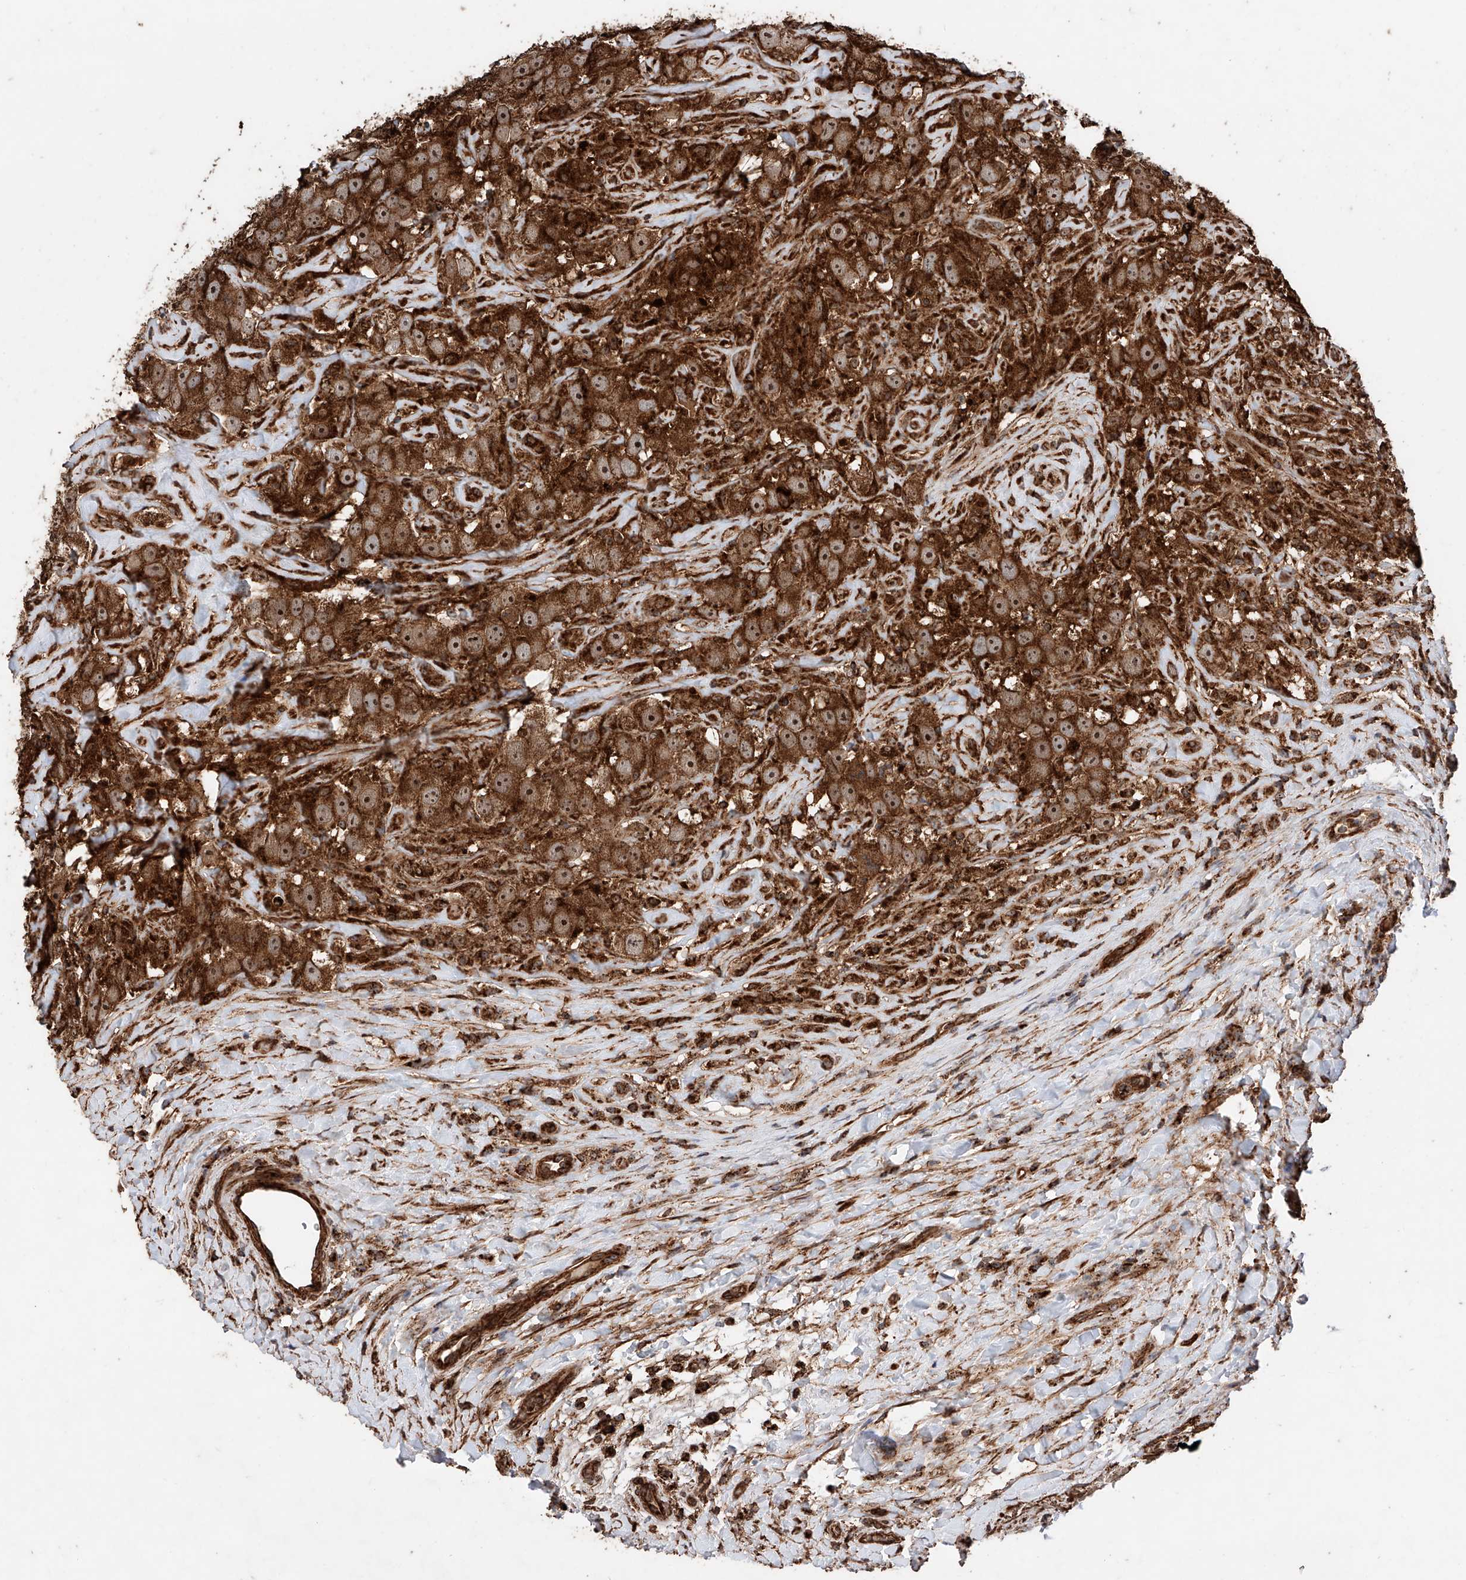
{"staining": {"intensity": "strong", "quantity": ">75%", "location": "cytoplasmic/membranous,nuclear"}, "tissue": "testis cancer", "cell_type": "Tumor cells", "image_type": "cancer", "snomed": [{"axis": "morphology", "description": "Seminoma, NOS"}, {"axis": "topography", "description": "Testis"}], "caption": "Protein staining displays strong cytoplasmic/membranous and nuclear expression in approximately >75% of tumor cells in testis cancer.", "gene": "PISD", "patient": {"sex": "male", "age": 49}}